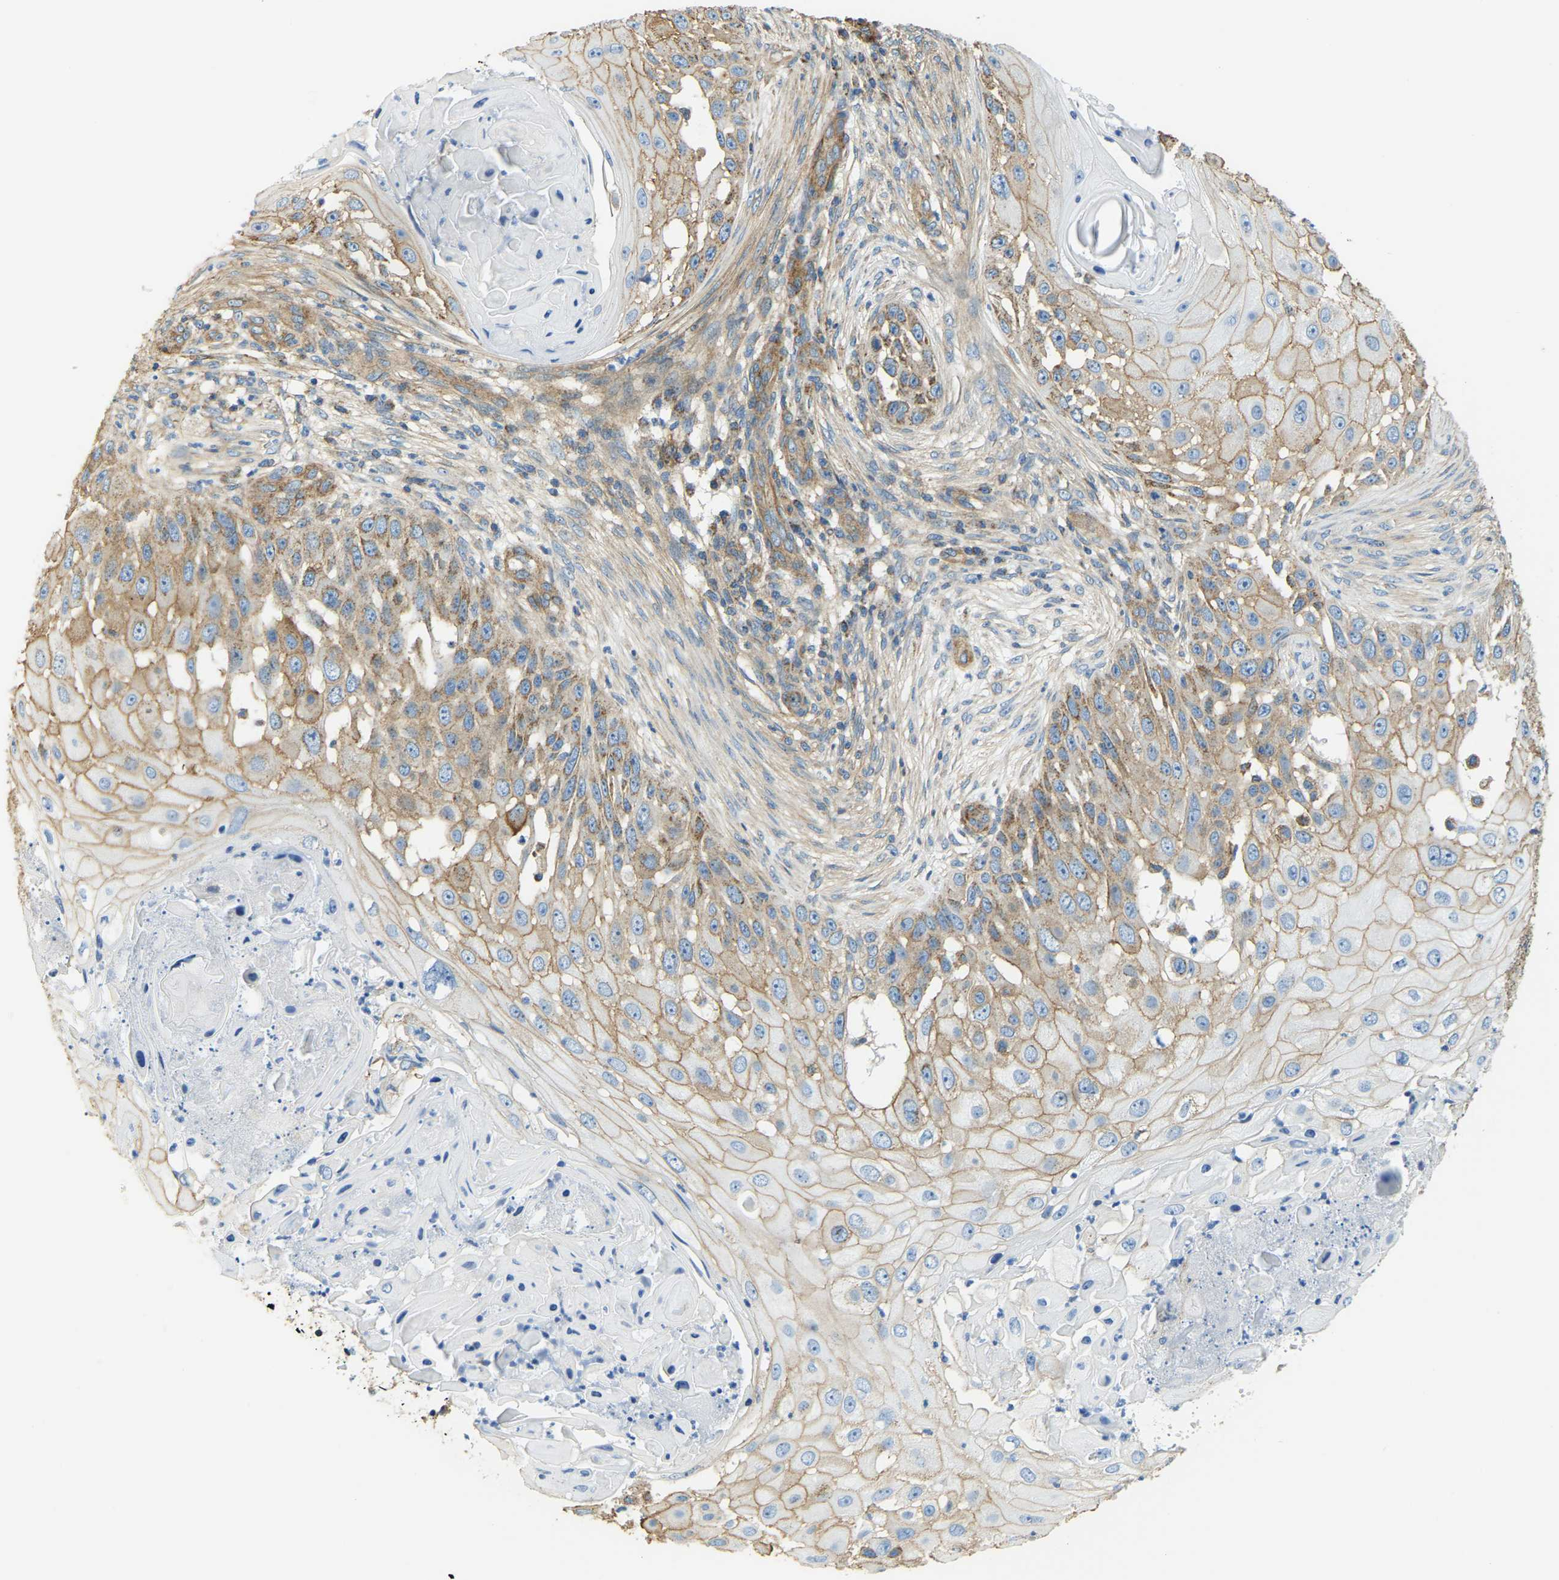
{"staining": {"intensity": "moderate", "quantity": ">75%", "location": "cytoplasmic/membranous"}, "tissue": "skin cancer", "cell_type": "Tumor cells", "image_type": "cancer", "snomed": [{"axis": "morphology", "description": "Squamous cell carcinoma, NOS"}, {"axis": "topography", "description": "Skin"}], "caption": "IHC photomicrograph of neoplastic tissue: squamous cell carcinoma (skin) stained using IHC reveals medium levels of moderate protein expression localized specifically in the cytoplasmic/membranous of tumor cells, appearing as a cytoplasmic/membranous brown color.", "gene": "AHNAK", "patient": {"sex": "female", "age": 44}}